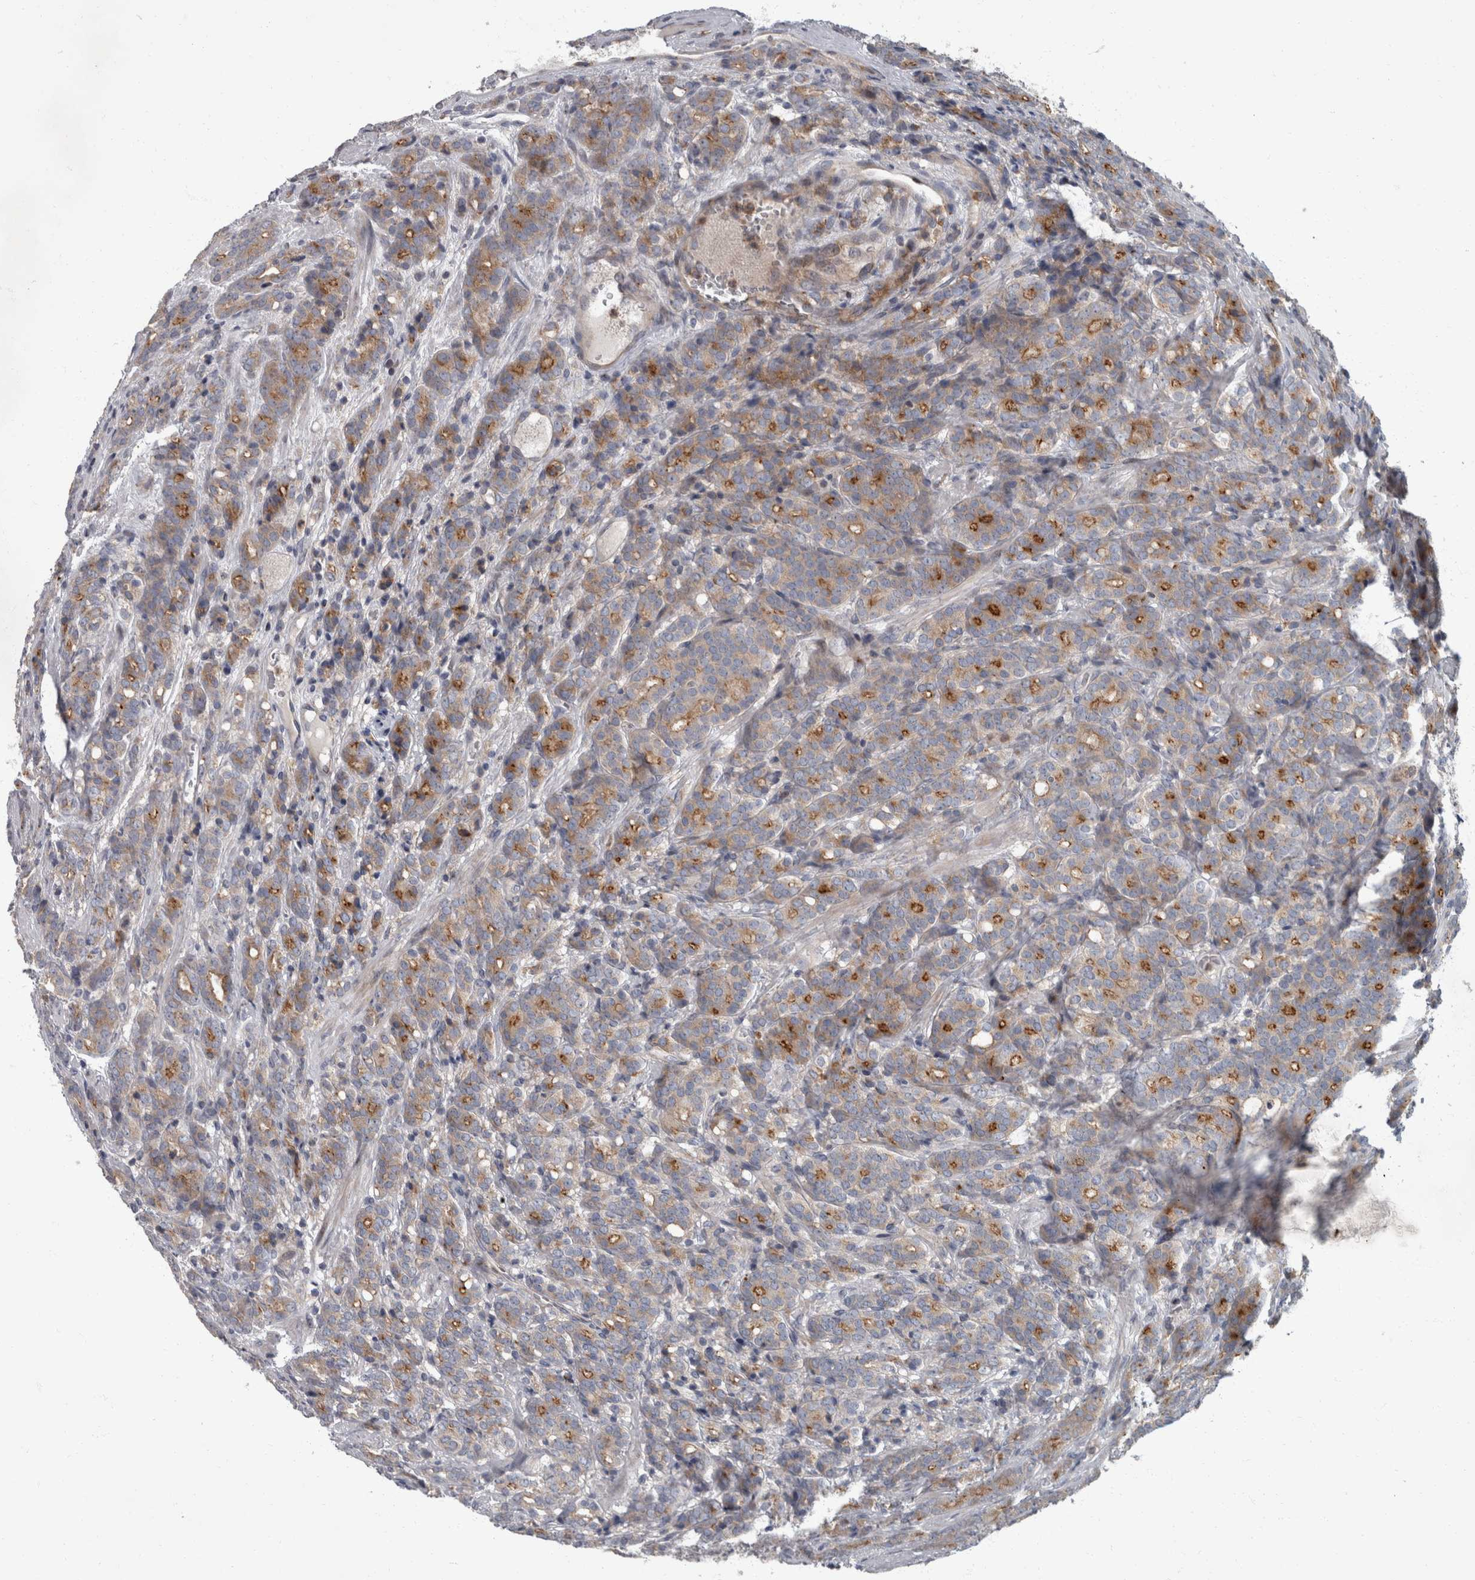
{"staining": {"intensity": "moderate", "quantity": "25%-75%", "location": "cytoplasmic/membranous"}, "tissue": "prostate cancer", "cell_type": "Tumor cells", "image_type": "cancer", "snomed": [{"axis": "morphology", "description": "Adenocarcinoma, High grade"}, {"axis": "topography", "description": "Prostate"}], "caption": "IHC photomicrograph of neoplastic tissue: adenocarcinoma (high-grade) (prostate) stained using immunohistochemistry shows medium levels of moderate protein expression localized specifically in the cytoplasmic/membranous of tumor cells, appearing as a cytoplasmic/membranous brown color.", "gene": "CDC42BPG", "patient": {"sex": "male", "age": 62}}